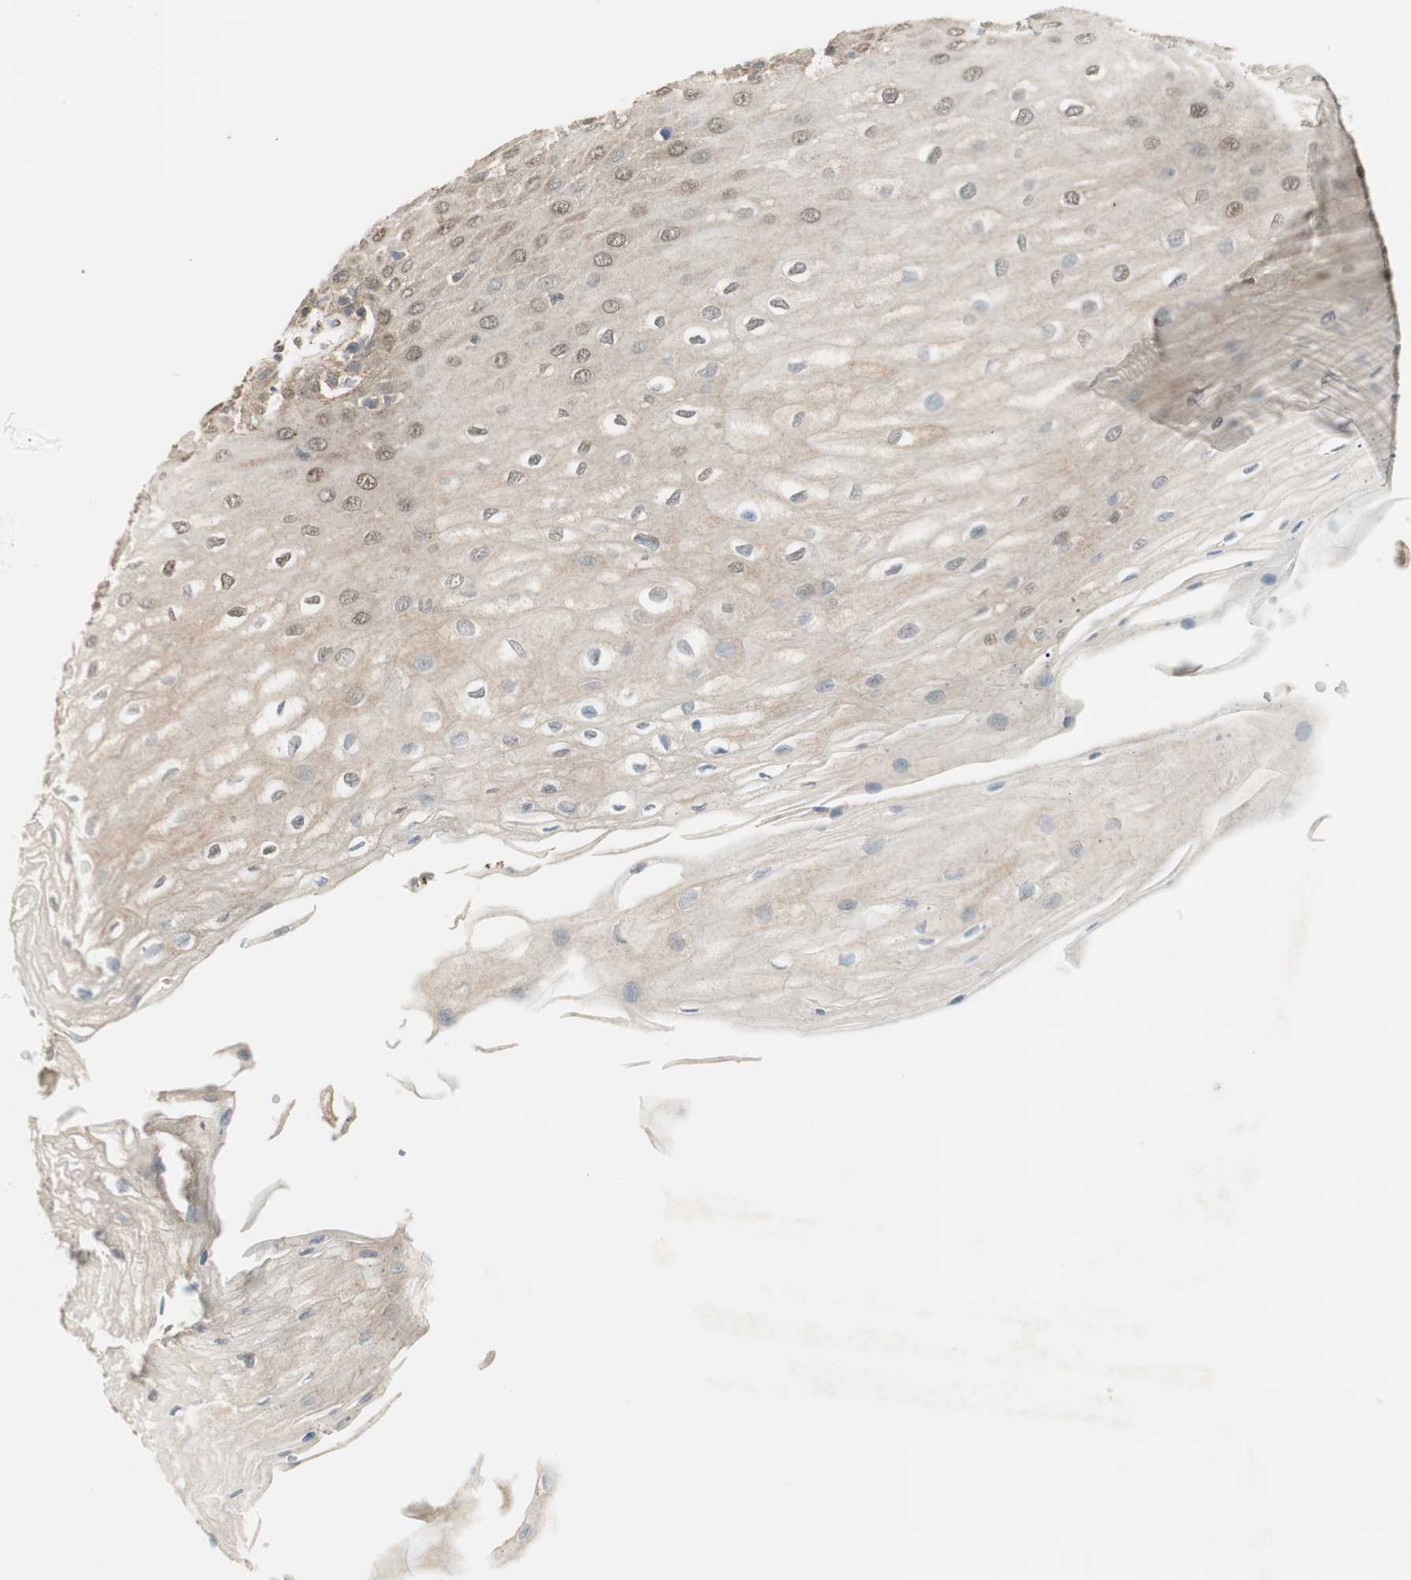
{"staining": {"intensity": "moderate", "quantity": "25%-75%", "location": "nuclear"}, "tissue": "esophagus", "cell_type": "Squamous epithelial cells", "image_type": "normal", "snomed": [{"axis": "morphology", "description": "Normal tissue, NOS"}, {"axis": "morphology", "description": "Squamous cell carcinoma, NOS"}, {"axis": "topography", "description": "Esophagus"}], "caption": "Immunohistochemical staining of unremarkable esophagus exhibits moderate nuclear protein positivity in about 25%-75% of squamous epithelial cells. The staining was performed using DAB to visualize the protein expression in brown, while the nuclei were stained in blue with hematoxylin (Magnification: 20x).", "gene": "LTA4H", "patient": {"sex": "male", "age": 65}}